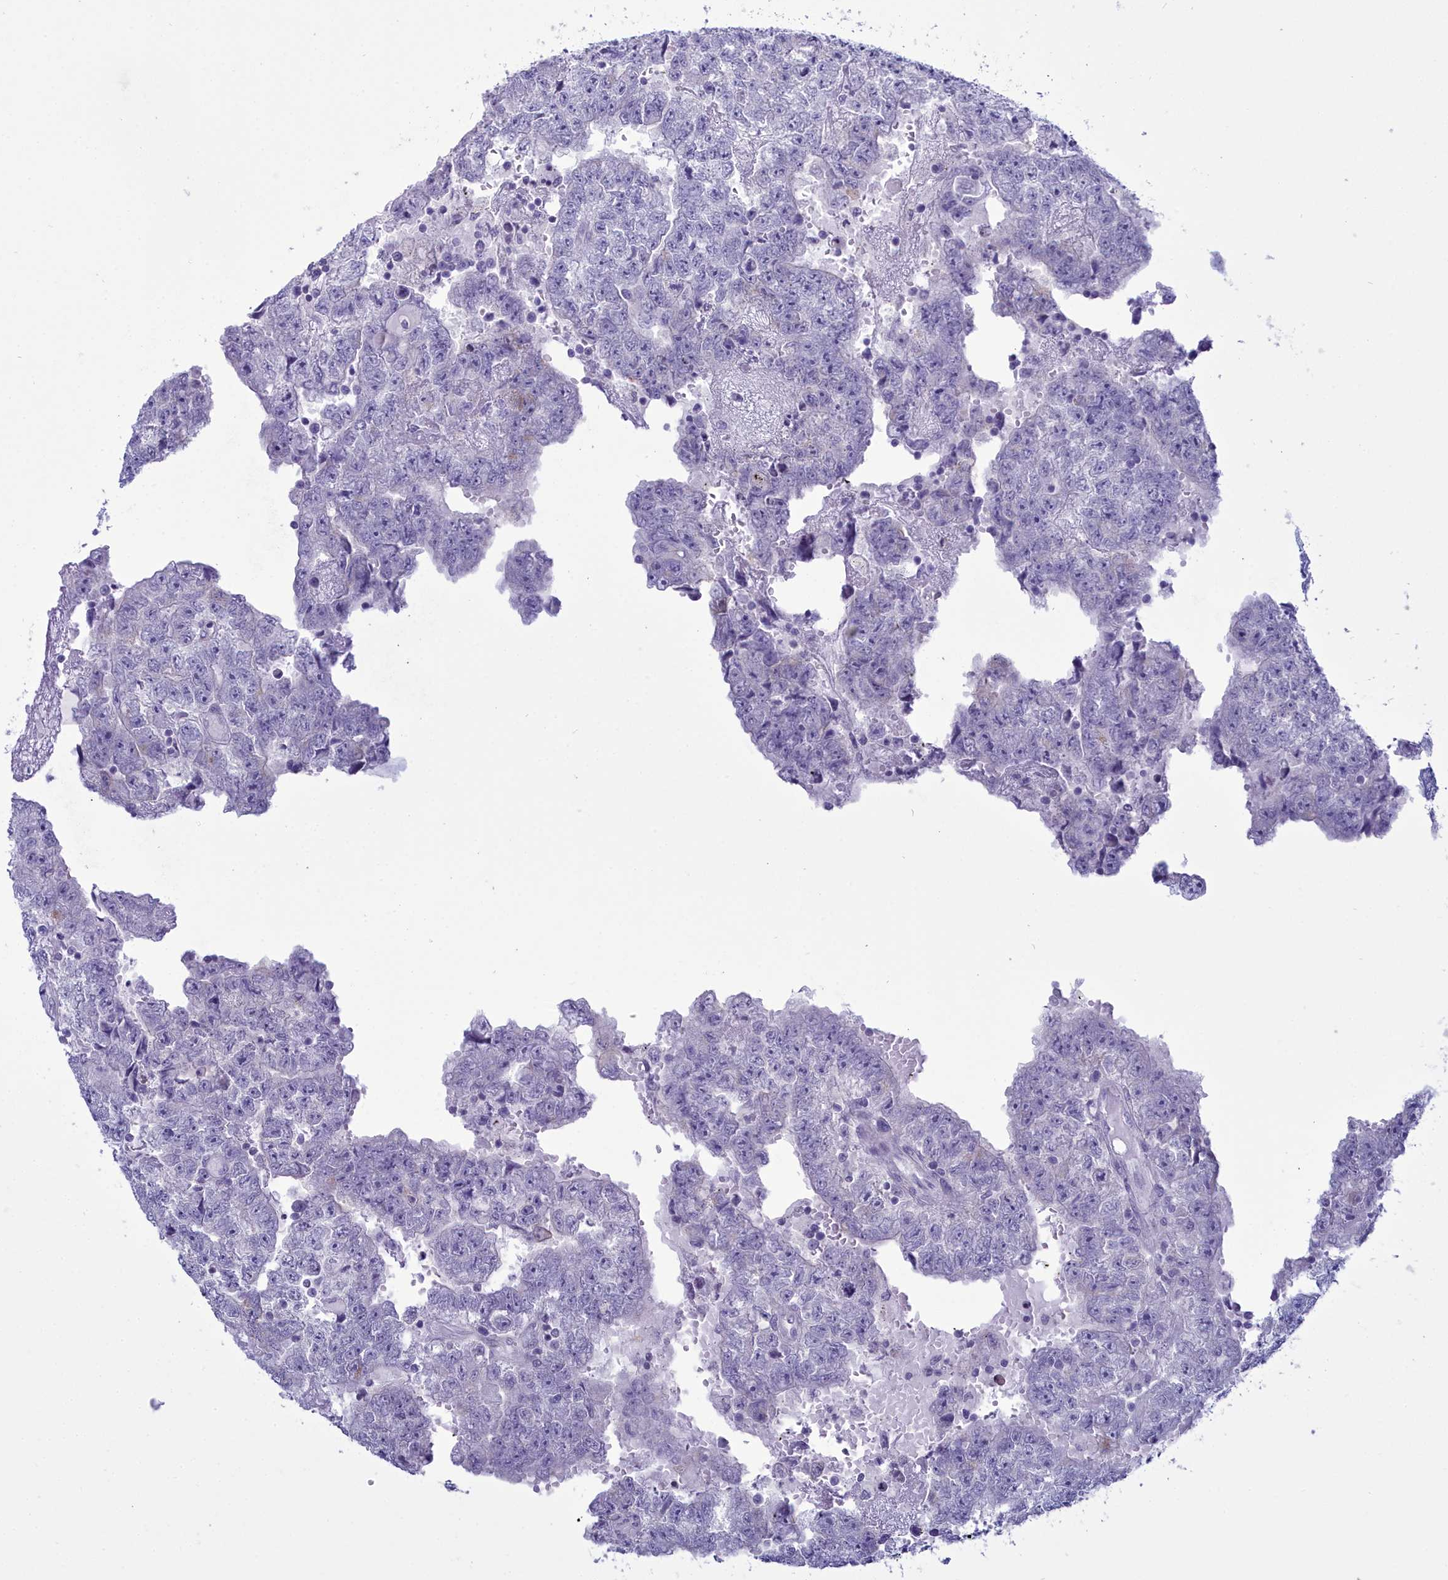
{"staining": {"intensity": "negative", "quantity": "none", "location": "none"}, "tissue": "testis cancer", "cell_type": "Tumor cells", "image_type": "cancer", "snomed": [{"axis": "morphology", "description": "Carcinoma, Embryonal, NOS"}, {"axis": "topography", "description": "Testis"}], "caption": "Tumor cells show no significant expression in embryonal carcinoma (testis).", "gene": "MAP6", "patient": {"sex": "male", "age": 25}}